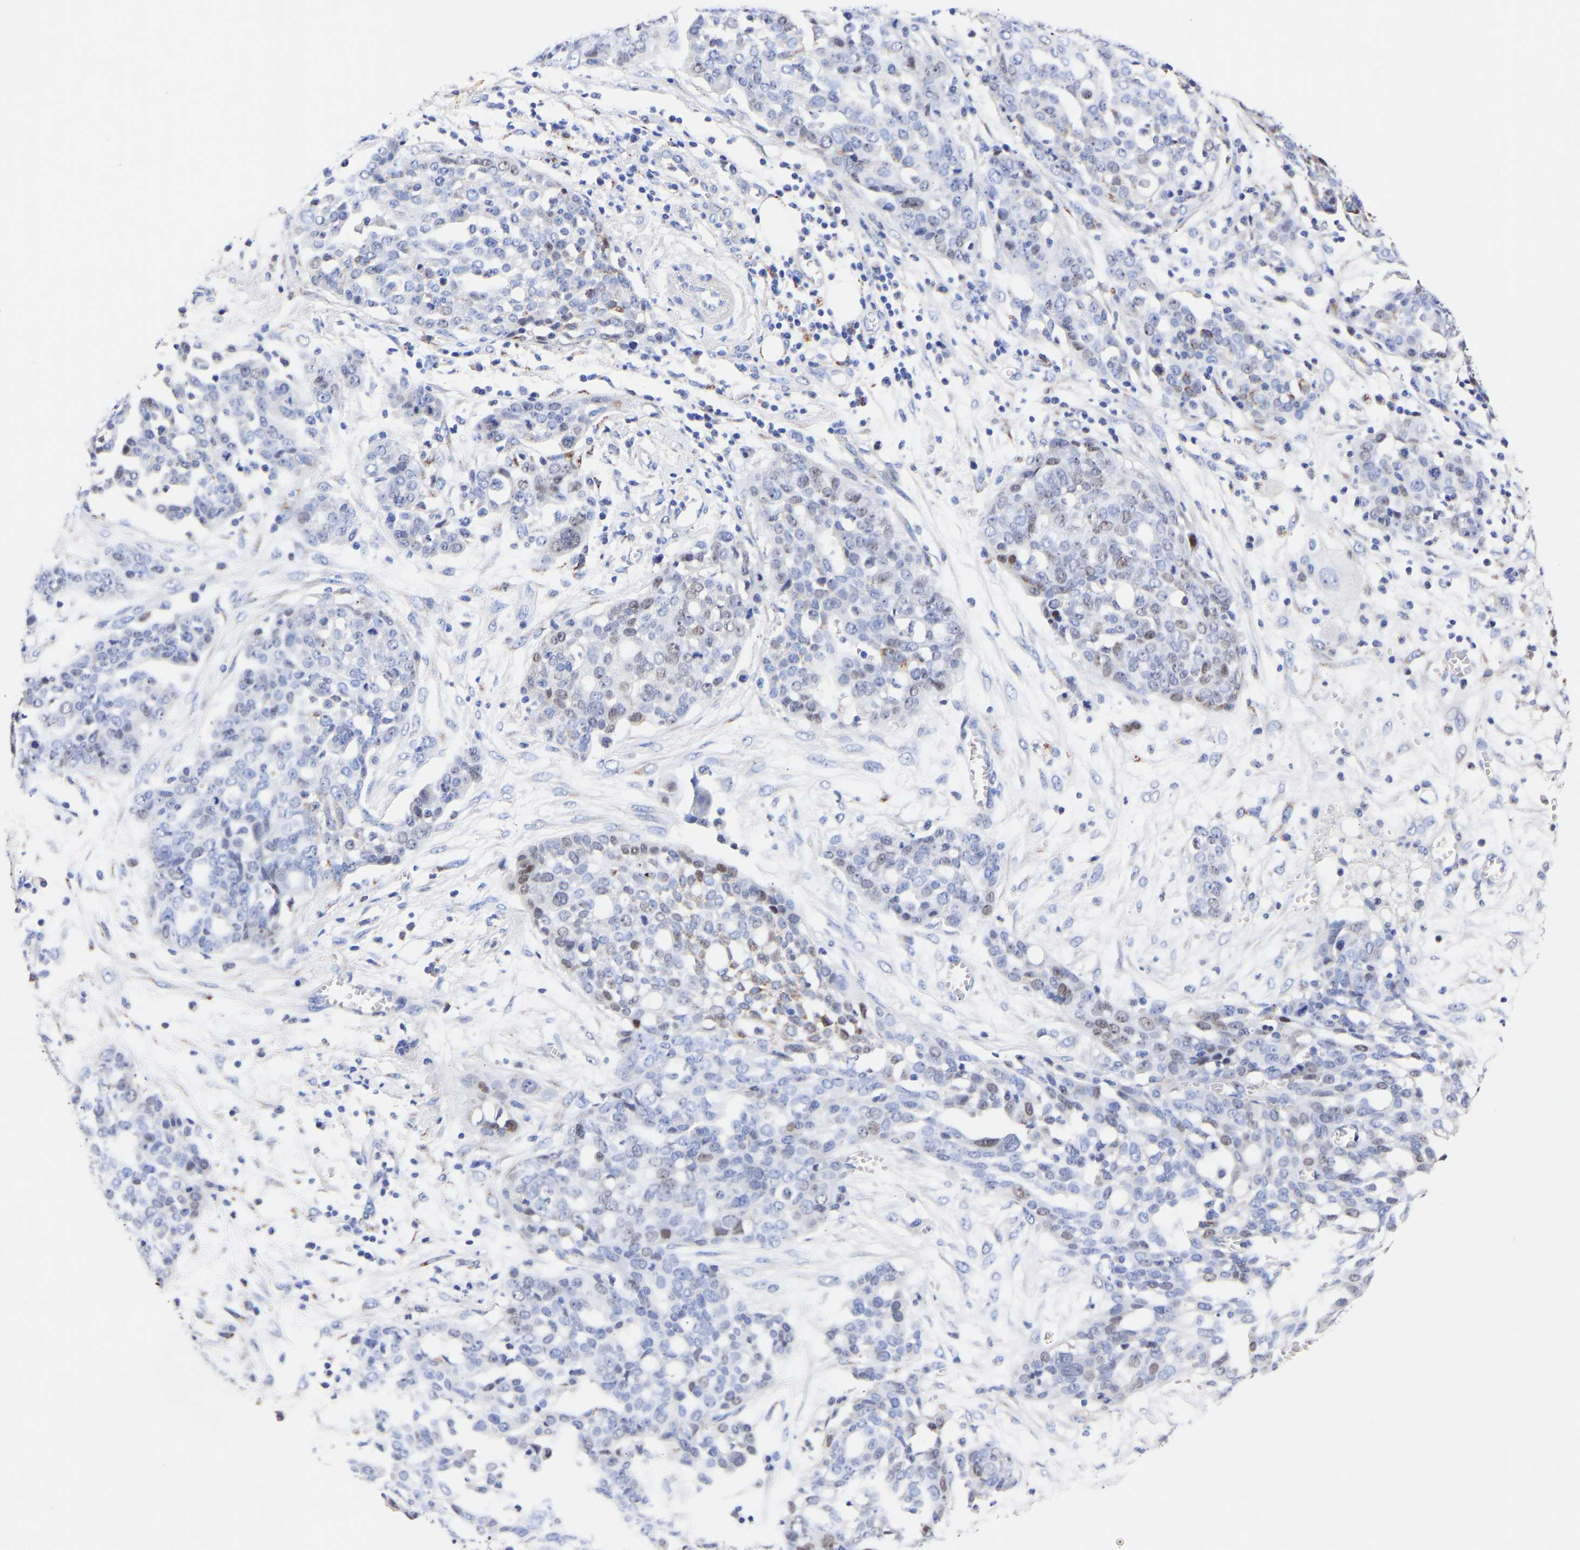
{"staining": {"intensity": "weak", "quantity": "<25%", "location": "nuclear"}, "tissue": "ovarian cancer", "cell_type": "Tumor cells", "image_type": "cancer", "snomed": [{"axis": "morphology", "description": "Cystadenocarcinoma, serous, NOS"}, {"axis": "topography", "description": "Soft tissue"}, {"axis": "topography", "description": "Ovary"}], "caption": "Tumor cells are negative for brown protein staining in ovarian cancer. The staining is performed using DAB brown chromogen with nuclei counter-stained in using hematoxylin.", "gene": "SEM1", "patient": {"sex": "female", "age": 57}}